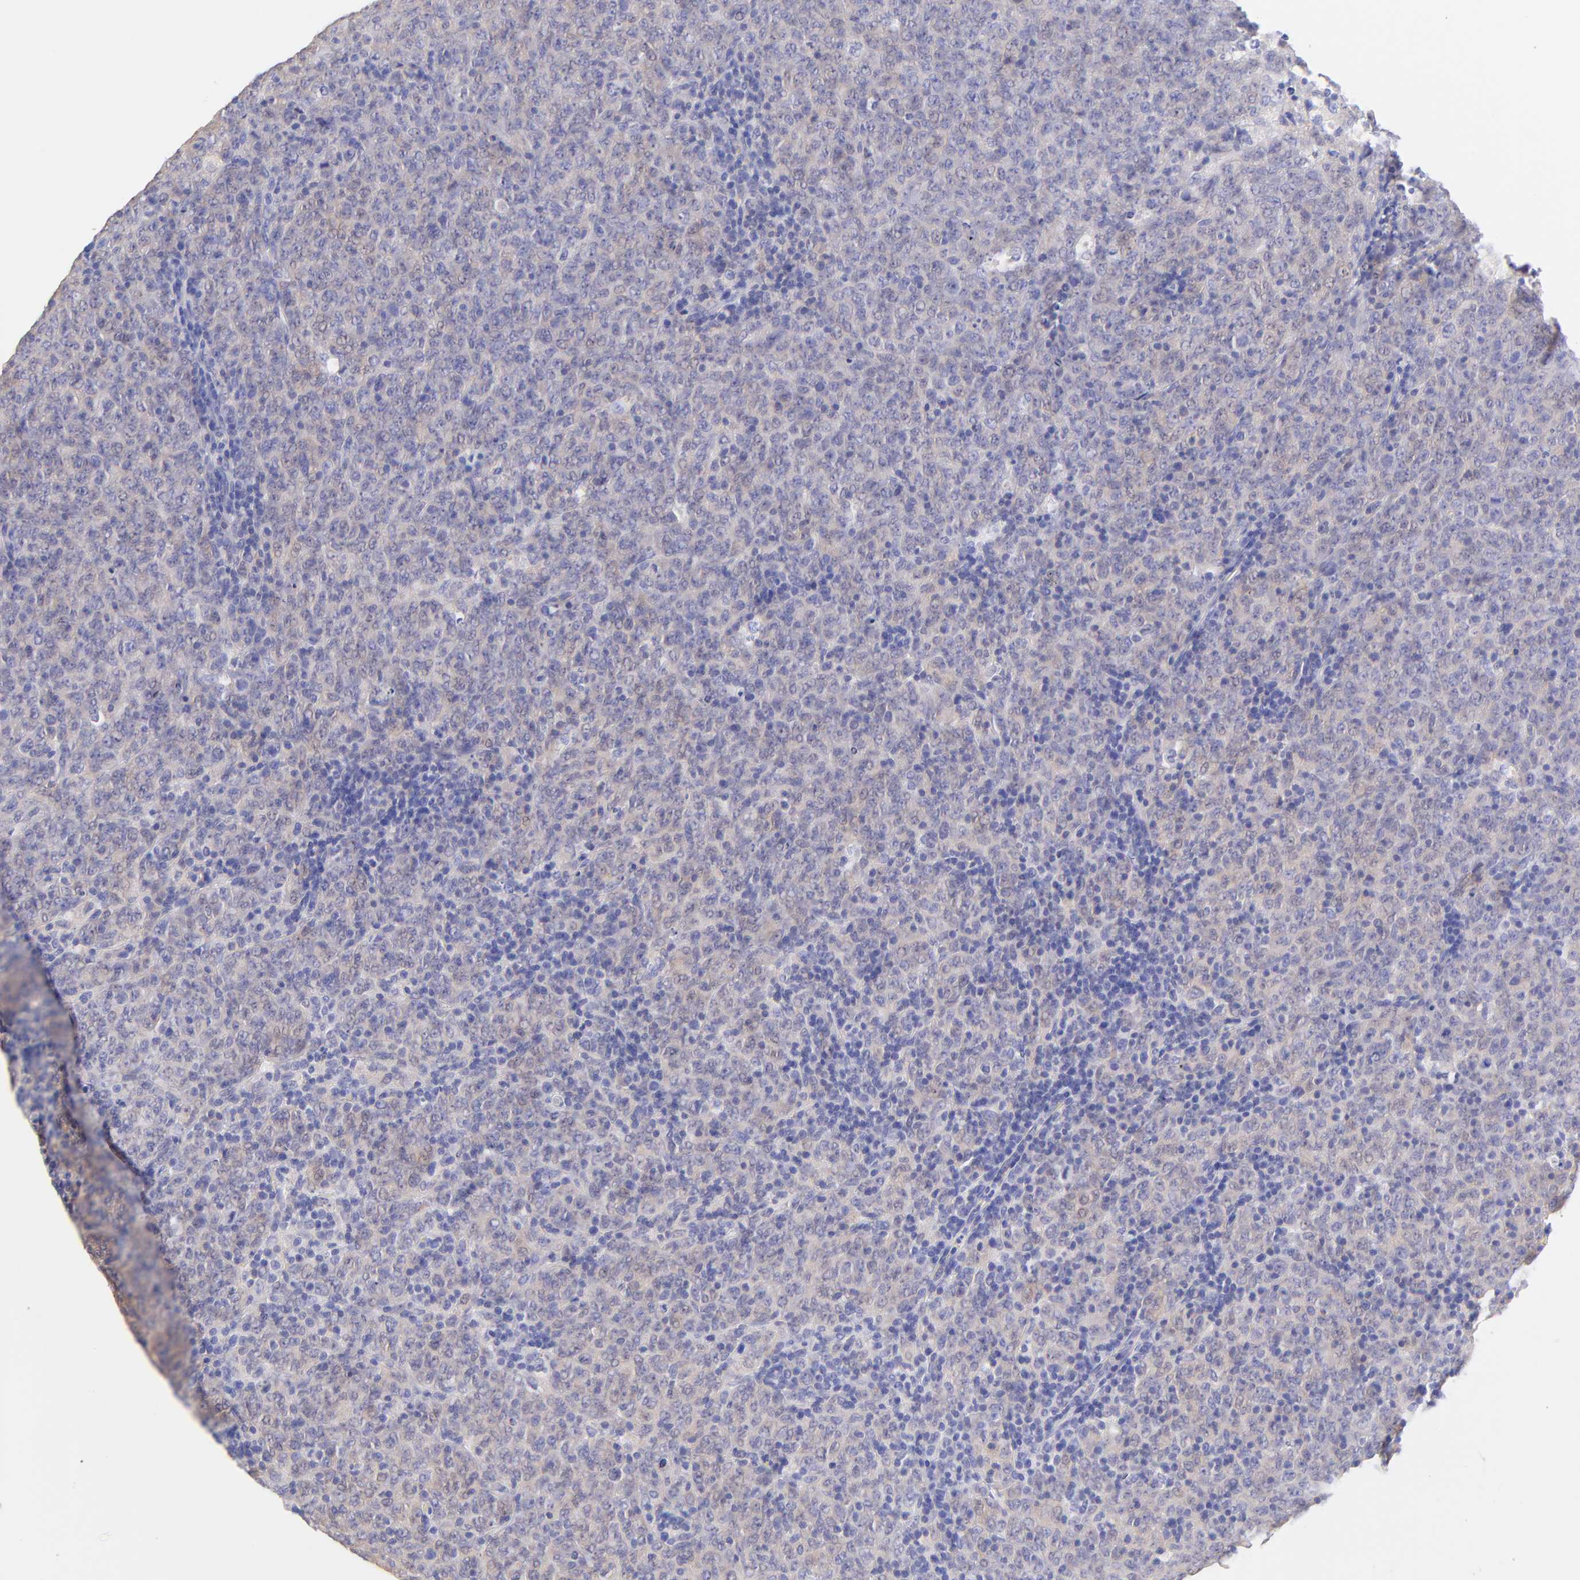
{"staining": {"intensity": "weak", "quantity": "<25%", "location": "cytoplasmic/membranous"}, "tissue": "lymphoma", "cell_type": "Tumor cells", "image_type": "cancer", "snomed": [{"axis": "morphology", "description": "Malignant lymphoma, non-Hodgkin's type, High grade"}, {"axis": "topography", "description": "Tonsil"}], "caption": "Tumor cells show no significant protein positivity in high-grade malignant lymphoma, non-Hodgkin's type.", "gene": "FRMPD3", "patient": {"sex": "female", "age": 36}}